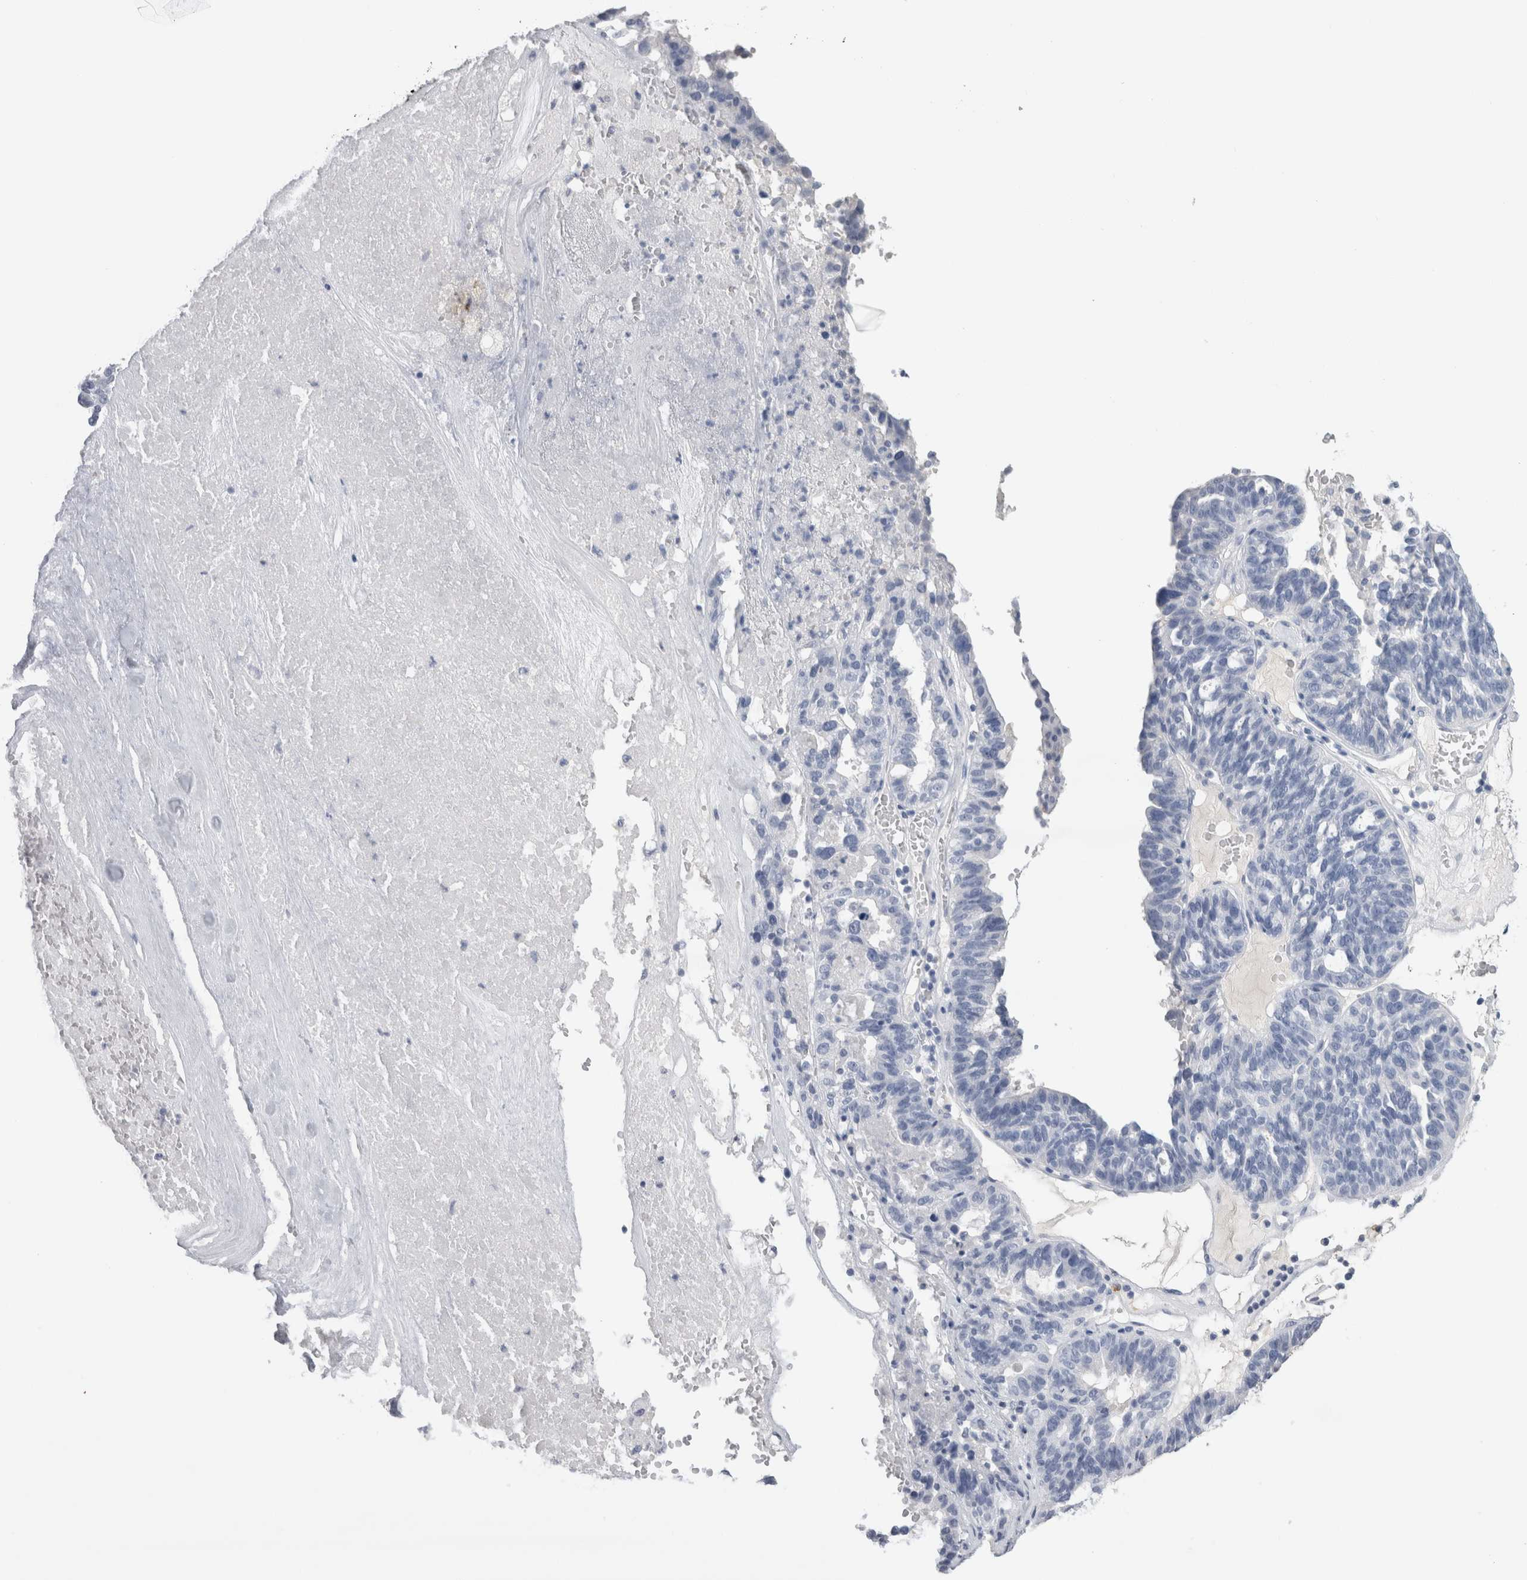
{"staining": {"intensity": "negative", "quantity": "none", "location": "none"}, "tissue": "ovarian cancer", "cell_type": "Tumor cells", "image_type": "cancer", "snomed": [{"axis": "morphology", "description": "Cystadenocarcinoma, serous, NOS"}, {"axis": "topography", "description": "Ovary"}], "caption": "DAB immunohistochemical staining of serous cystadenocarcinoma (ovarian) displays no significant expression in tumor cells. The staining is performed using DAB (3,3'-diaminobenzidine) brown chromogen with nuclei counter-stained in using hematoxylin.", "gene": "LAMP3", "patient": {"sex": "female", "age": 59}}